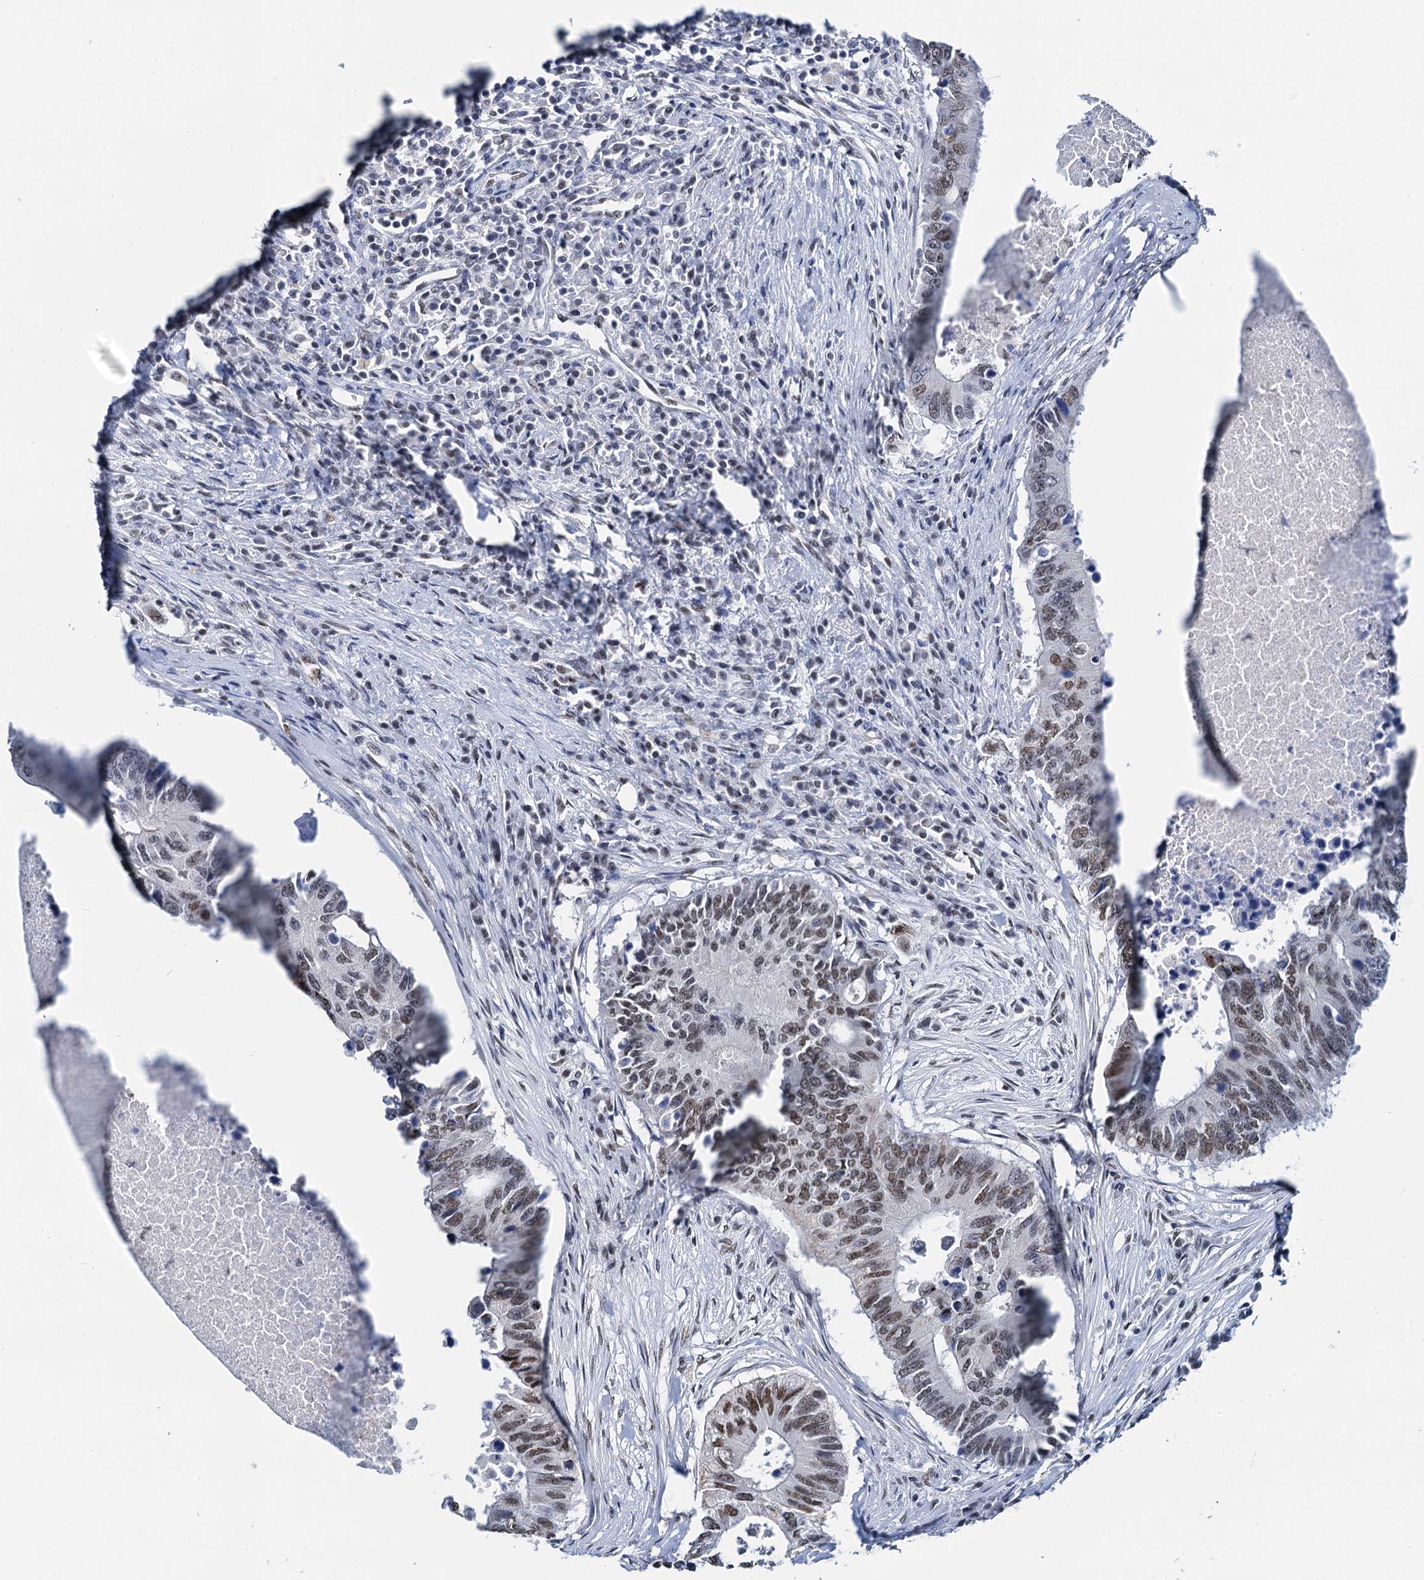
{"staining": {"intensity": "moderate", "quantity": ">75%", "location": "nuclear"}, "tissue": "colorectal cancer", "cell_type": "Tumor cells", "image_type": "cancer", "snomed": [{"axis": "morphology", "description": "Adenocarcinoma, NOS"}, {"axis": "topography", "description": "Colon"}], "caption": "Immunohistochemistry (IHC) micrograph of human colorectal adenocarcinoma stained for a protein (brown), which displays medium levels of moderate nuclear positivity in about >75% of tumor cells.", "gene": "SLTM", "patient": {"sex": "male", "age": 71}}